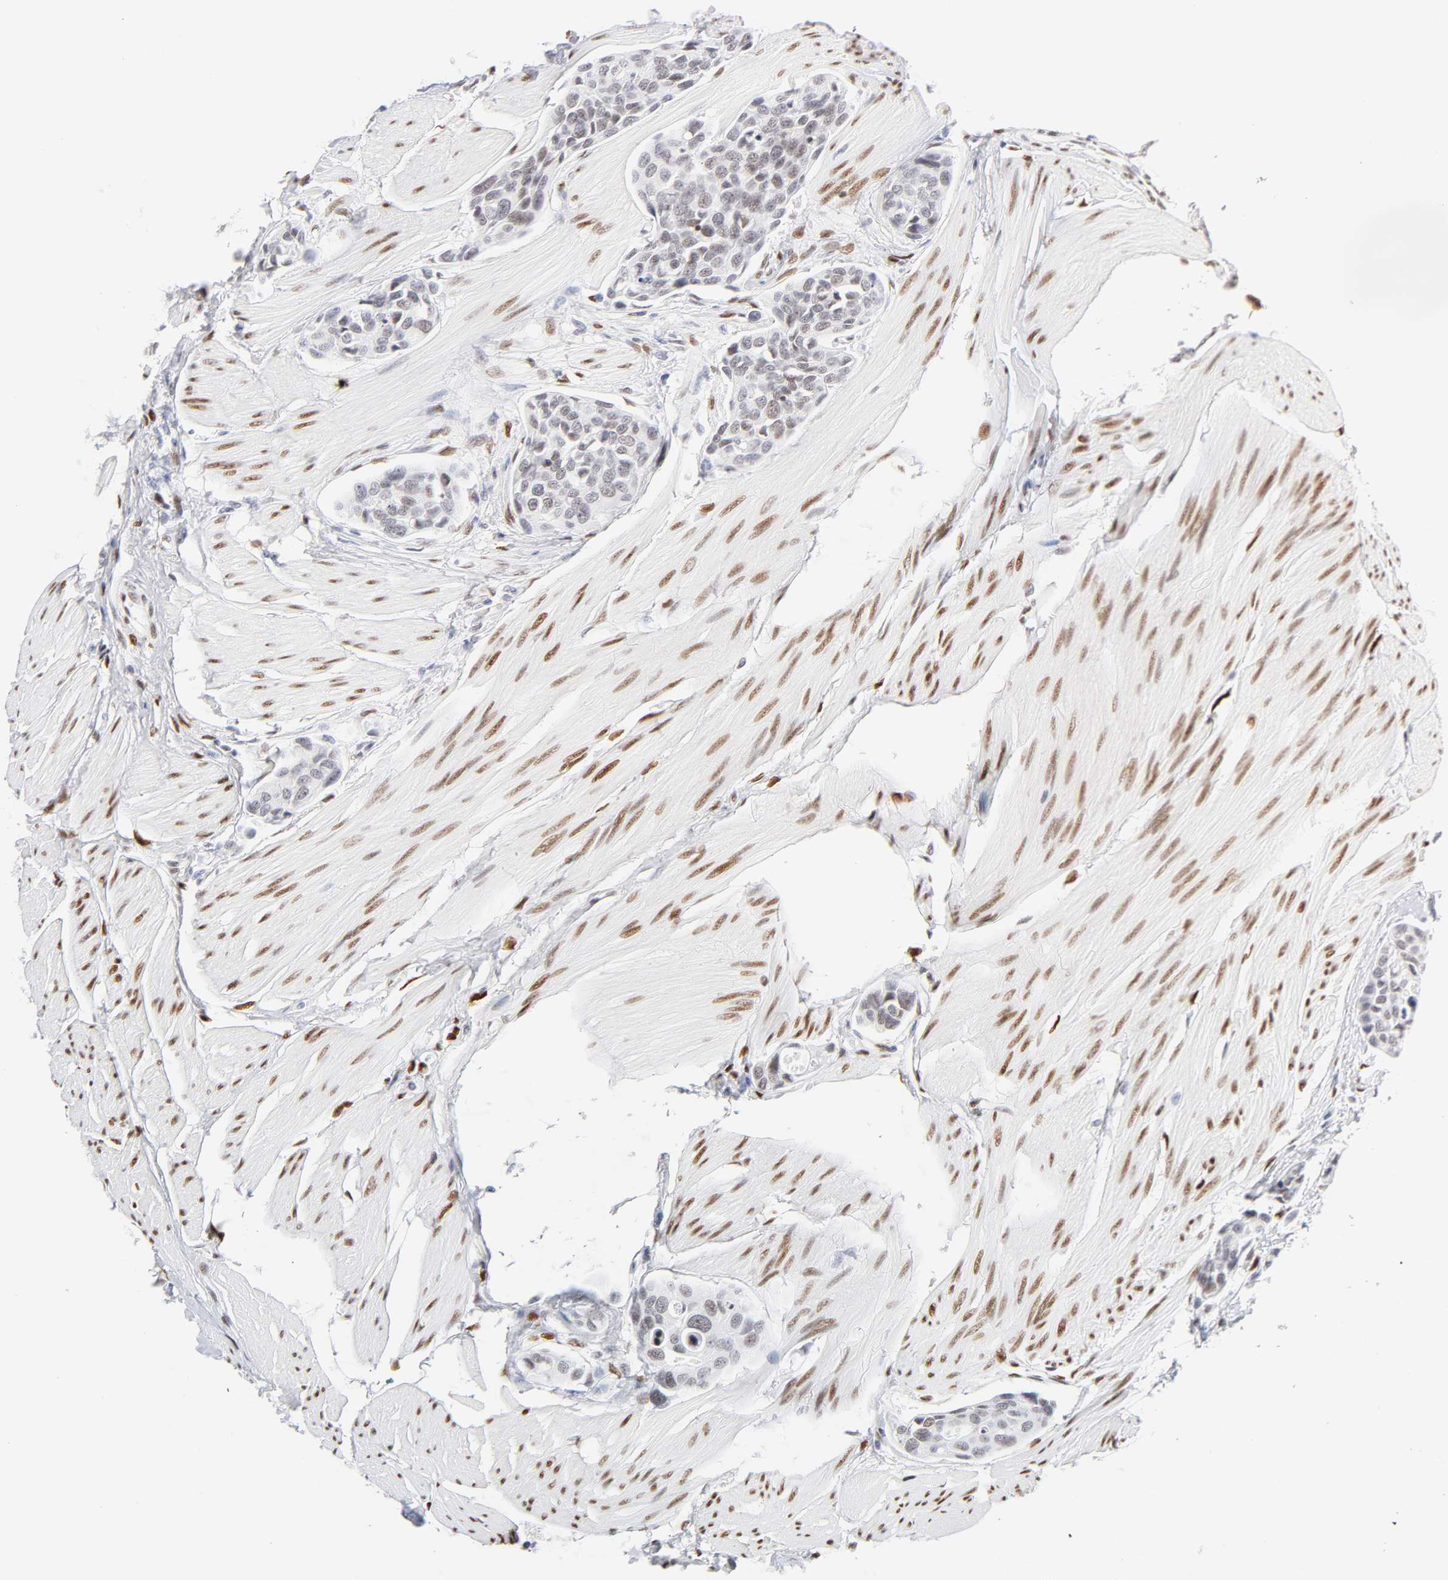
{"staining": {"intensity": "weak", "quantity": ">75%", "location": "nuclear"}, "tissue": "urothelial cancer", "cell_type": "Tumor cells", "image_type": "cancer", "snomed": [{"axis": "morphology", "description": "Urothelial carcinoma, High grade"}, {"axis": "topography", "description": "Urinary bladder"}], "caption": "IHC staining of urothelial cancer, which reveals low levels of weak nuclear expression in about >75% of tumor cells indicating weak nuclear protein expression. The staining was performed using DAB (brown) for protein detection and nuclei were counterstained in hematoxylin (blue).", "gene": "NFIC", "patient": {"sex": "male", "age": 78}}